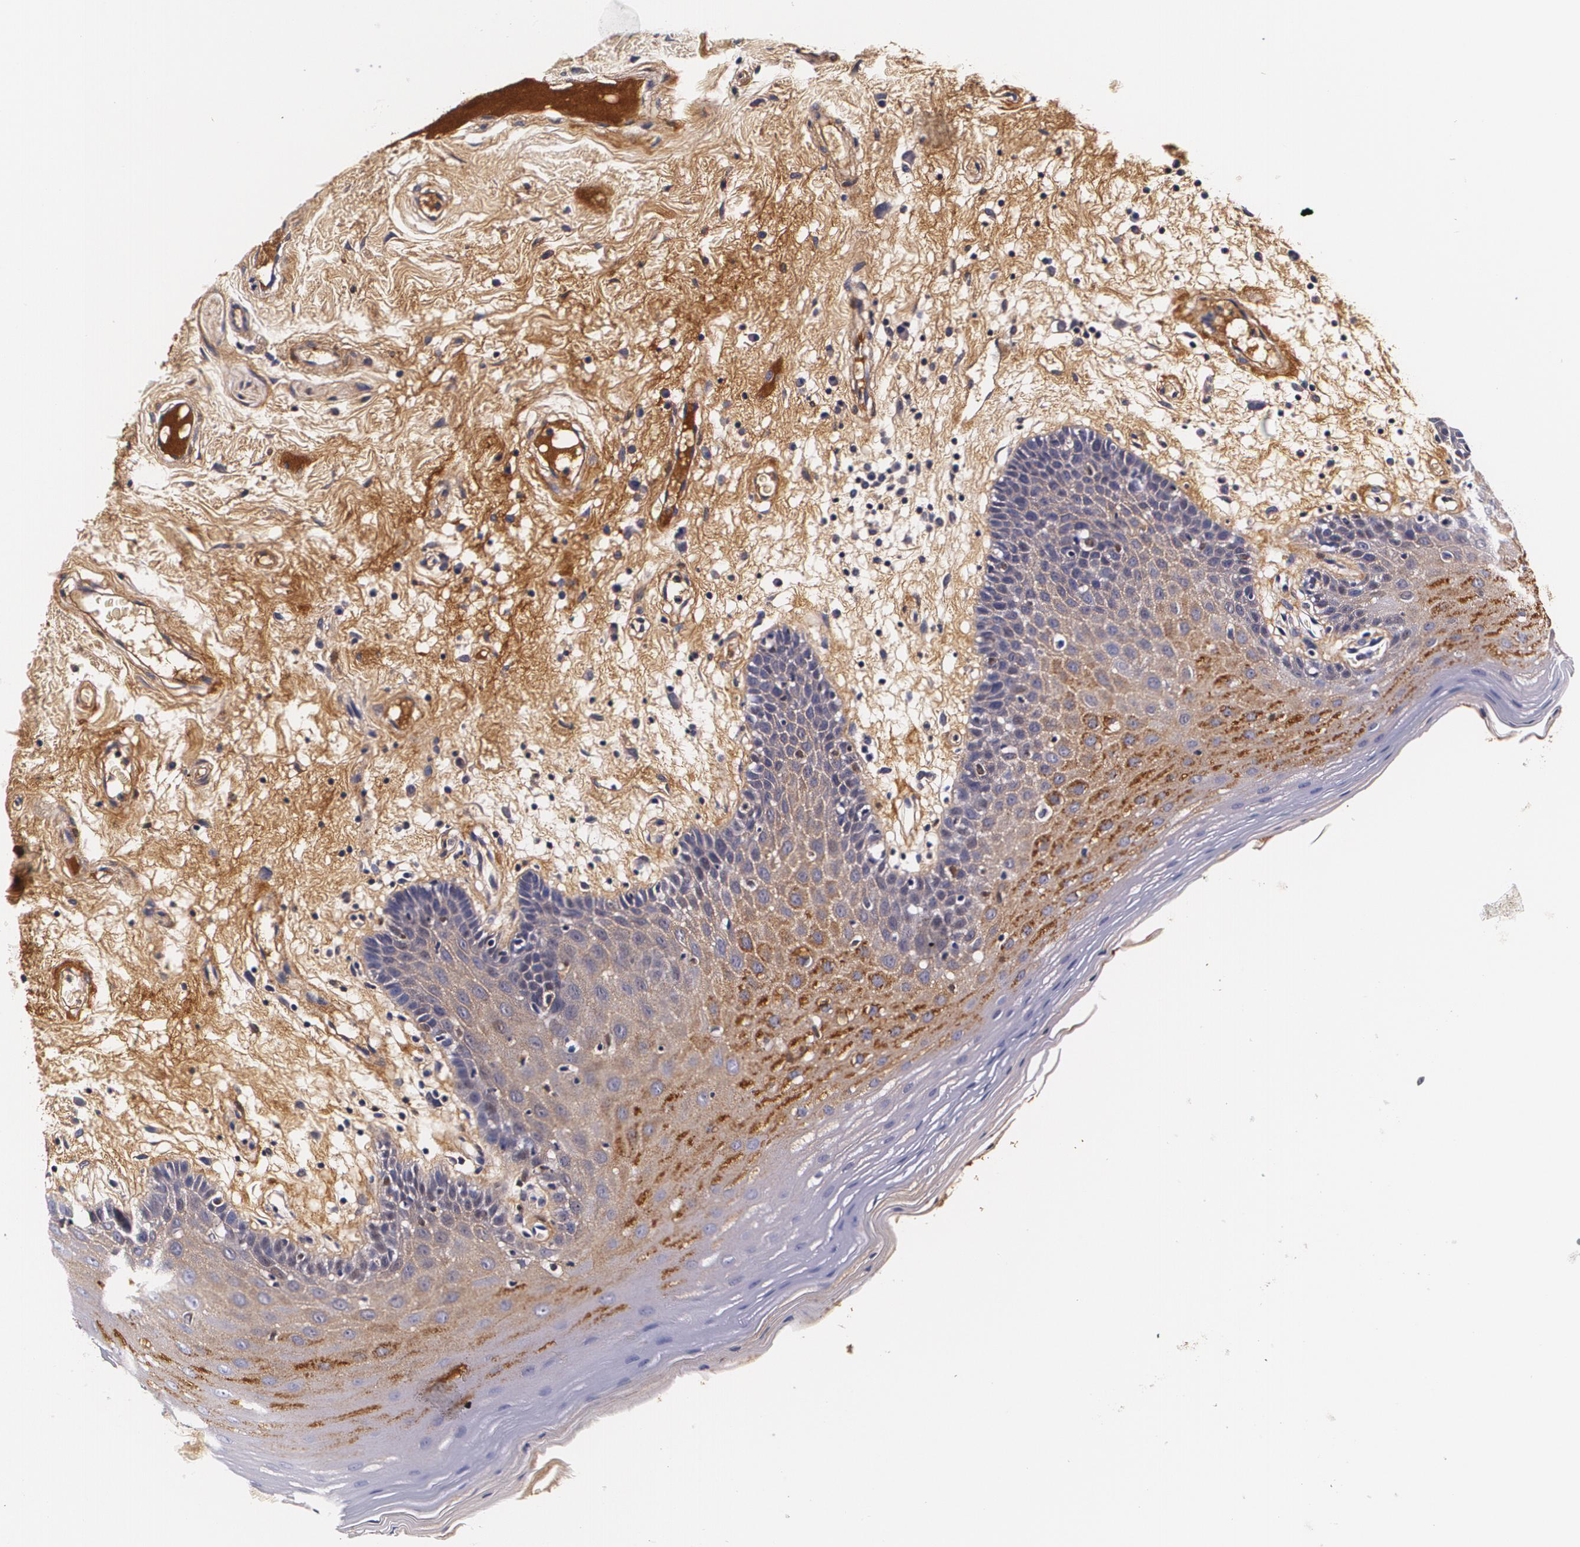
{"staining": {"intensity": "moderate", "quantity": "25%-75%", "location": "cytoplasmic/membranous"}, "tissue": "oral mucosa", "cell_type": "Squamous epithelial cells", "image_type": "normal", "snomed": [{"axis": "morphology", "description": "Normal tissue, NOS"}, {"axis": "morphology", "description": "Squamous cell carcinoma, NOS"}, {"axis": "topography", "description": "Skeletal muscle"}, {"axis": "topography", "description": "Oral tissue"}, {"axis": "topography", "description": "Head-Neck"}], "caption": "A photomicrograph showing moderate cytoplasmic/membranous positivity in approximately 25%-75% of squamous epithelial cells in normal oral mucosa, as visualized by brown immunohistochemical staining.", "gene": "TTR", "patient": {"sex": "male", "age": 71}}